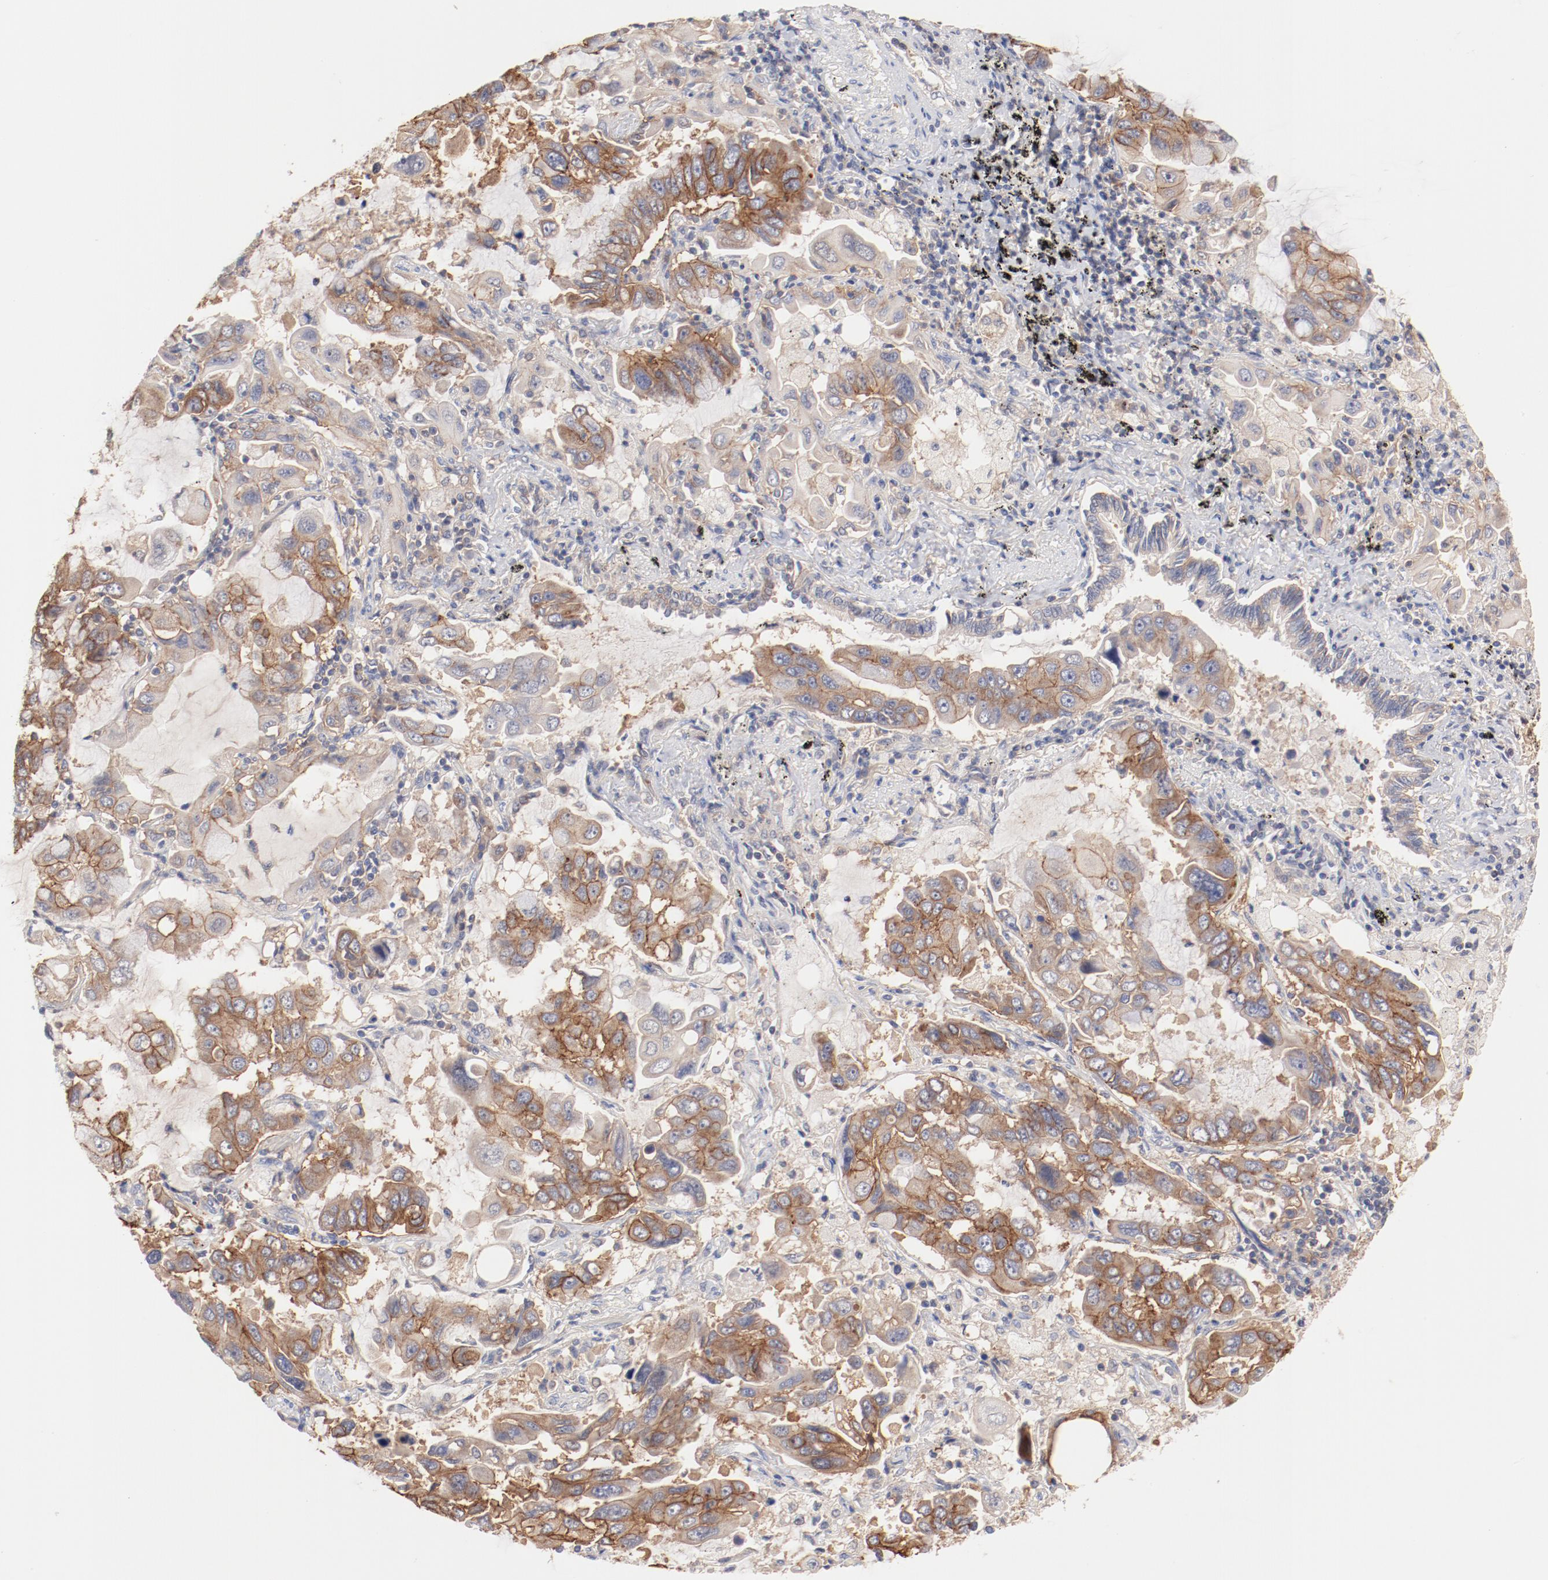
{"staining": {"intensity": "moderate", "quantity": "25%-75%", "location": "cytoplasmic/membranous"}, "tissue": "lung cancer", "cell_type": "Tumor cells", "image_type": "cancer", "snomed": [{"axis": "morphology", "description": "Adenocarcinoma, NOS"}, {"axis": "topography", "description": "Lung"}], "caption": "Protein expression by immunohistochemistry (IHC) displays moderate cytoplasmic/membranous staining in about 25%-75% of tumor cells in lung cancer (adenocarcinoma).", "gene": "SETD3", "patient": {"sex": "male", "age": 64}}